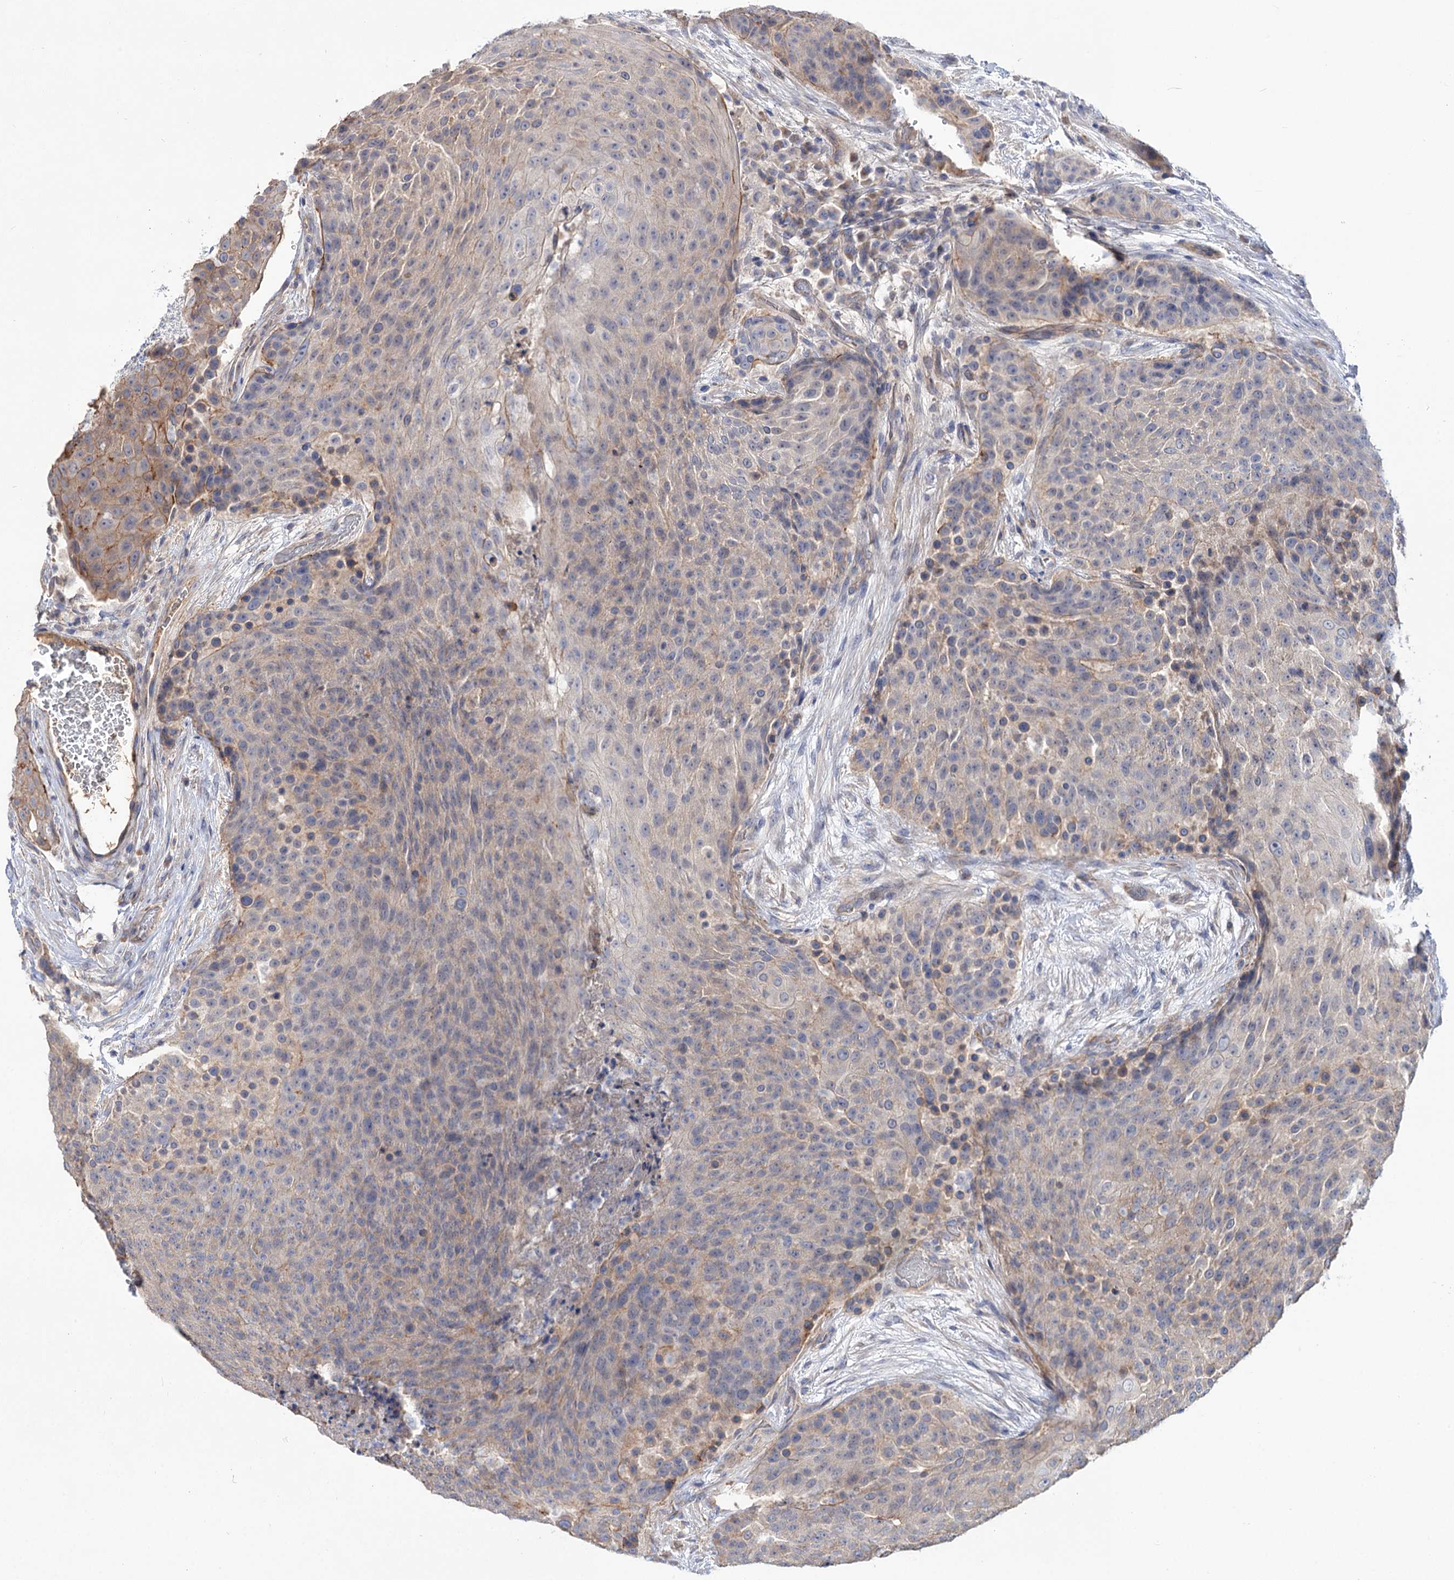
{"staining": {"intensity": "weak", "quantity": "<25%", "location": "cytoplasmic/membranous"}, "tissue": "urothelial cancer", "cell_type": "Tumor cells", "image_type": "cancer", "snomed": [{"axis": "morphology", "description": "Urothelial carcinoma, High grade"}, {"axis": "topography", "description": "Urinary bladder"}], "caption": "An IHC image of urothelial cancer is shown. There is no staining in tumor cells of urothelial cancer.", "gene": "NUDCD2", "patient": {"sex": "female", "age": 63}}